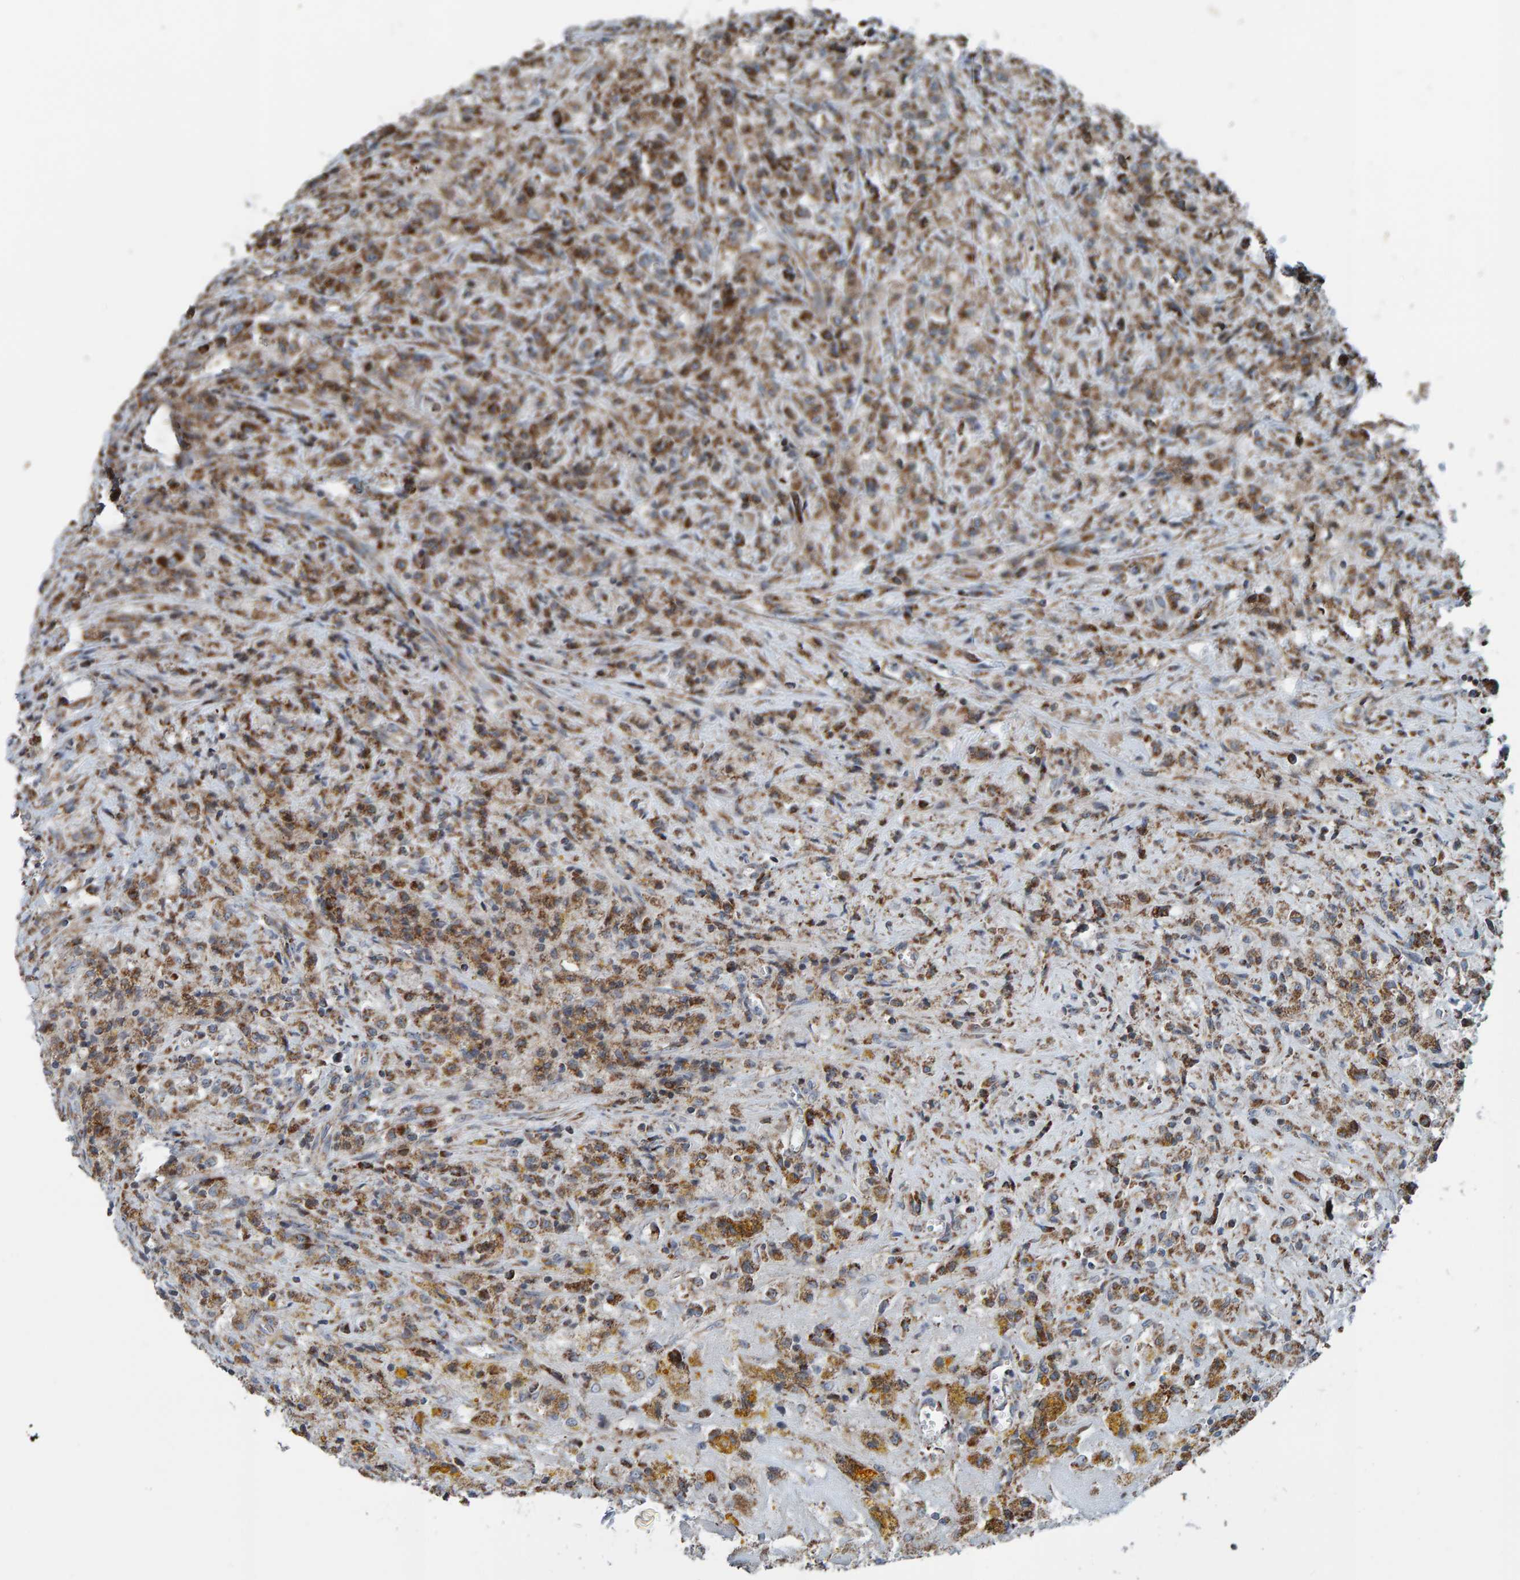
{"staining": {"intensity": "moderate", "quantity": ">75%", "location": "cytoplasmic/membranous"}, "tissue": "testis cancer", "cell_type": "Tumor cells", "image_type": "cancer", "snomed": [{"axis": "morphology", "description": "Carcinoma, Embryonal, NOS"}, {"axis": "topography", "description": "Testis"}], "caption": "Moderate cytoplasmic/membranous staining for a protein is appreciated in approximately >75% of tumor cells of testis embryonal carcinoma using IHC.", "gene": "ZNF48", "patient": {"sex": "male", "age": 2}}